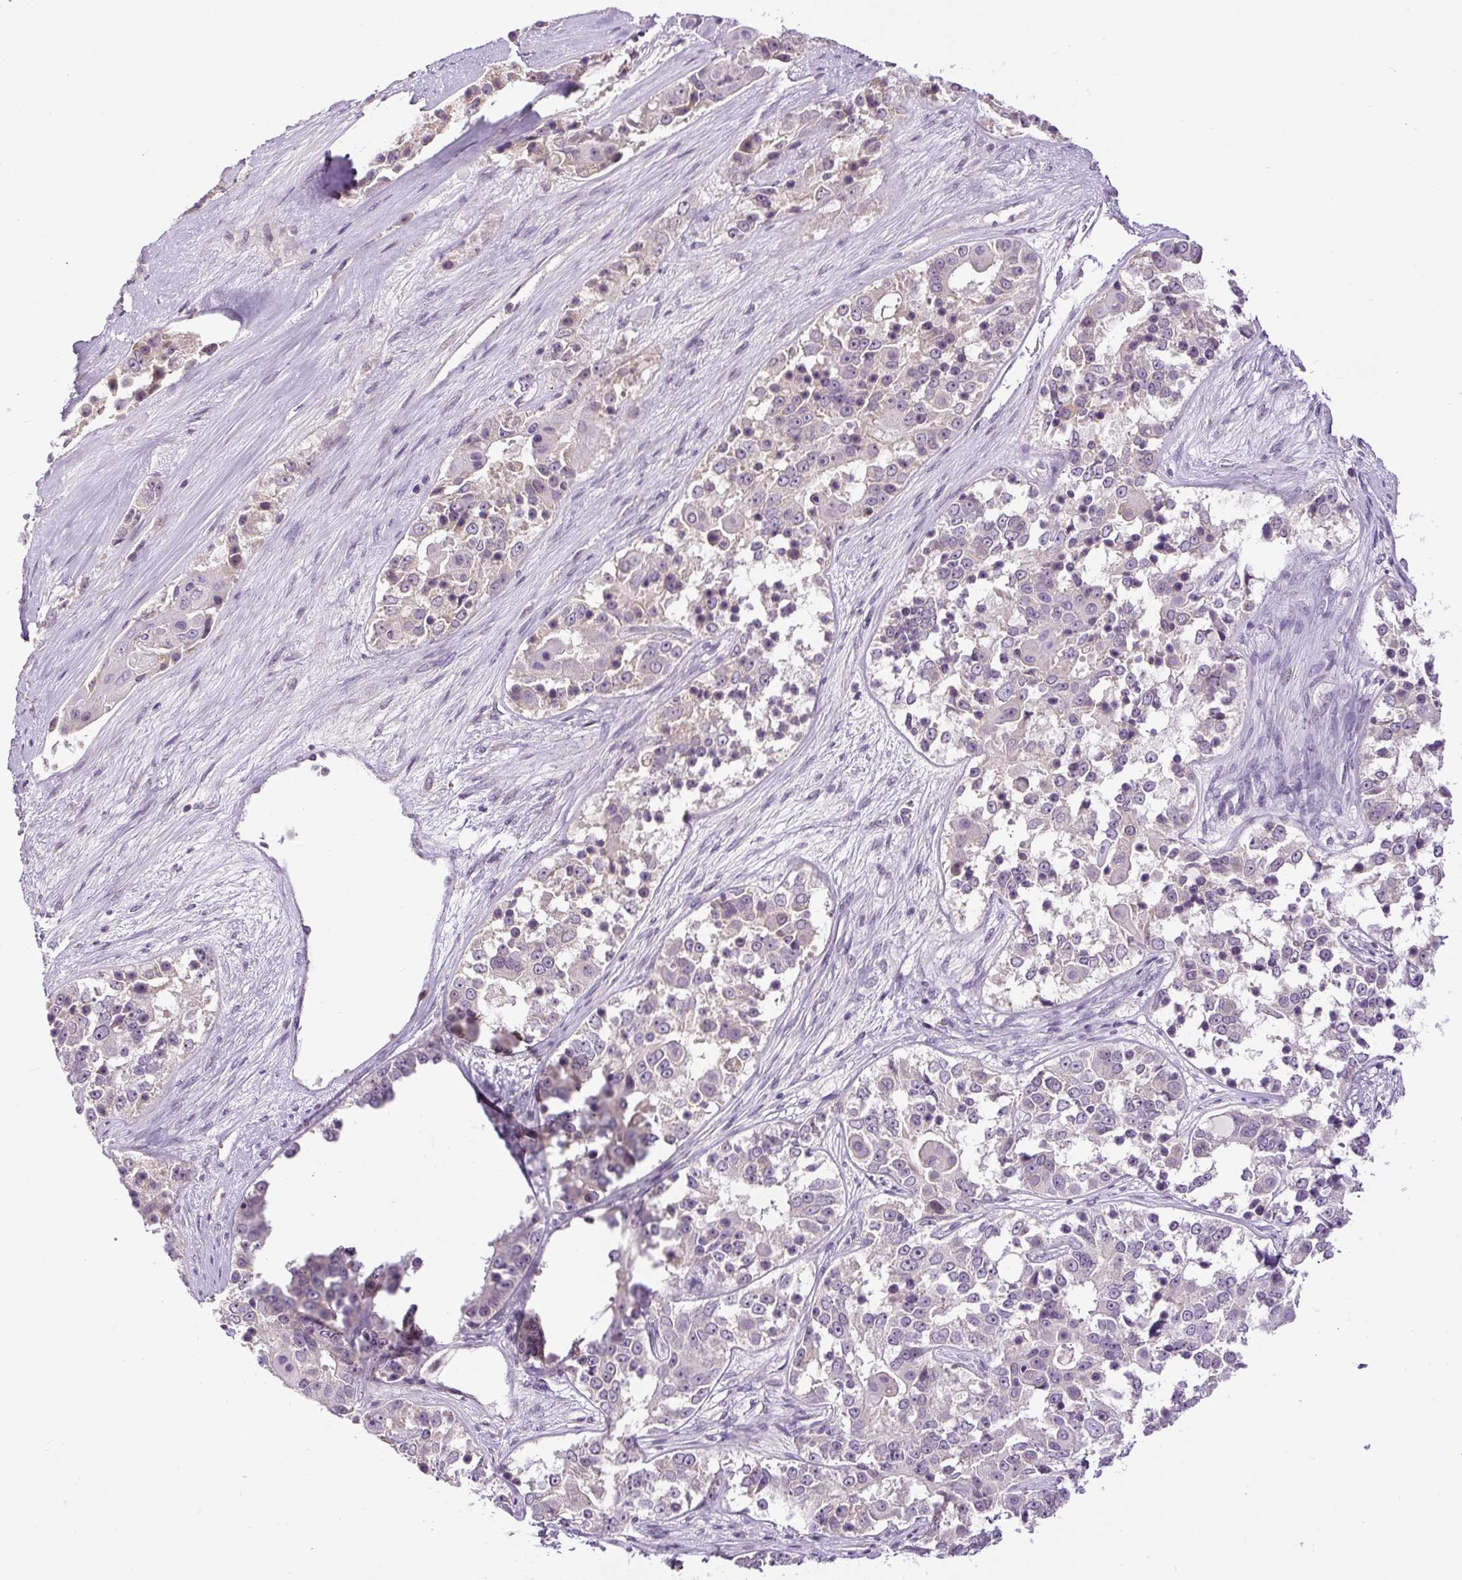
{"staining": {"intensity": "negative", "quantity": "none", "location": "none"}, "tissue": "ovarian cancer", "cell_type": "Tumor cells", "image_type": "cancer", "snomed": [{"axis": "morphology", "description": "Carcinoma, endometroid"}, {"axis": "topography", "description": "Ovary"}], "caption": "DAB immunohistochemical staining of ovarian cancer (endometroid carcinoma) exhibits no significant positivity in tumor cells. (Immunohistochemistry, brightfield microscopy, high magnification).", "gene": "RACGAP1", "patient": {"sex": "female", "age": 51}}